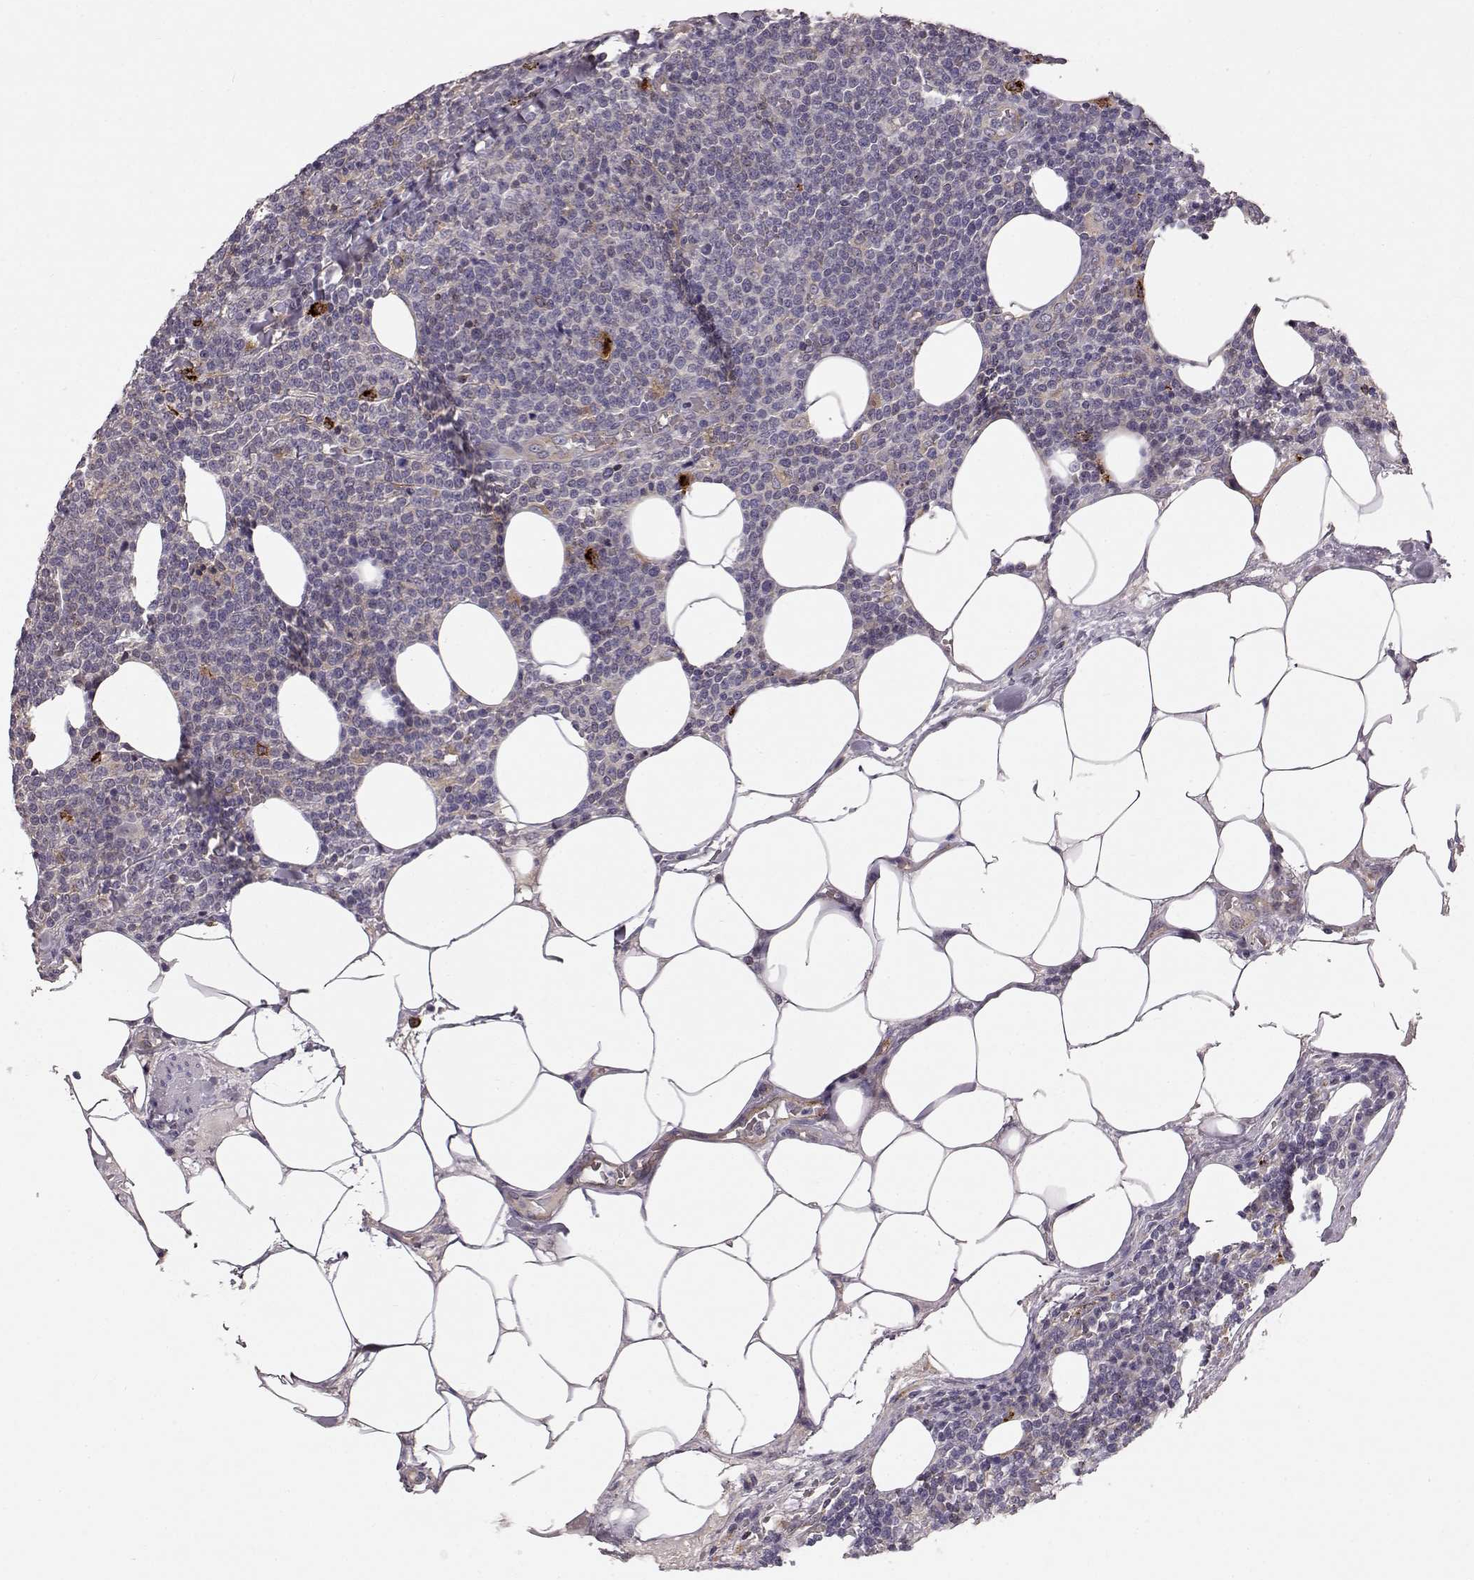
{"staining": {"intensity": "moderate", "quantity": "<25%", "location": "cytoplasmic/membranous"}, "tissue": "lymphoma", "cell_type": "Tumor cells", "image_type": "cancer", "snomed": [{"axis": "morphology", "description": "Malignant lymphoma, non-Hodgkin's type, High grade"}, {"axis": "topography", "description": "Lymph node"}], "caption": "An image of malignant lymphoma, non-Hodgkin's type (high-grade) stained for a protein reveals moderate cytoplasmic/membranous brown staining in tumor cells.", "gene": "CCNF", "patient": {"sex": "male", "age": 61}}